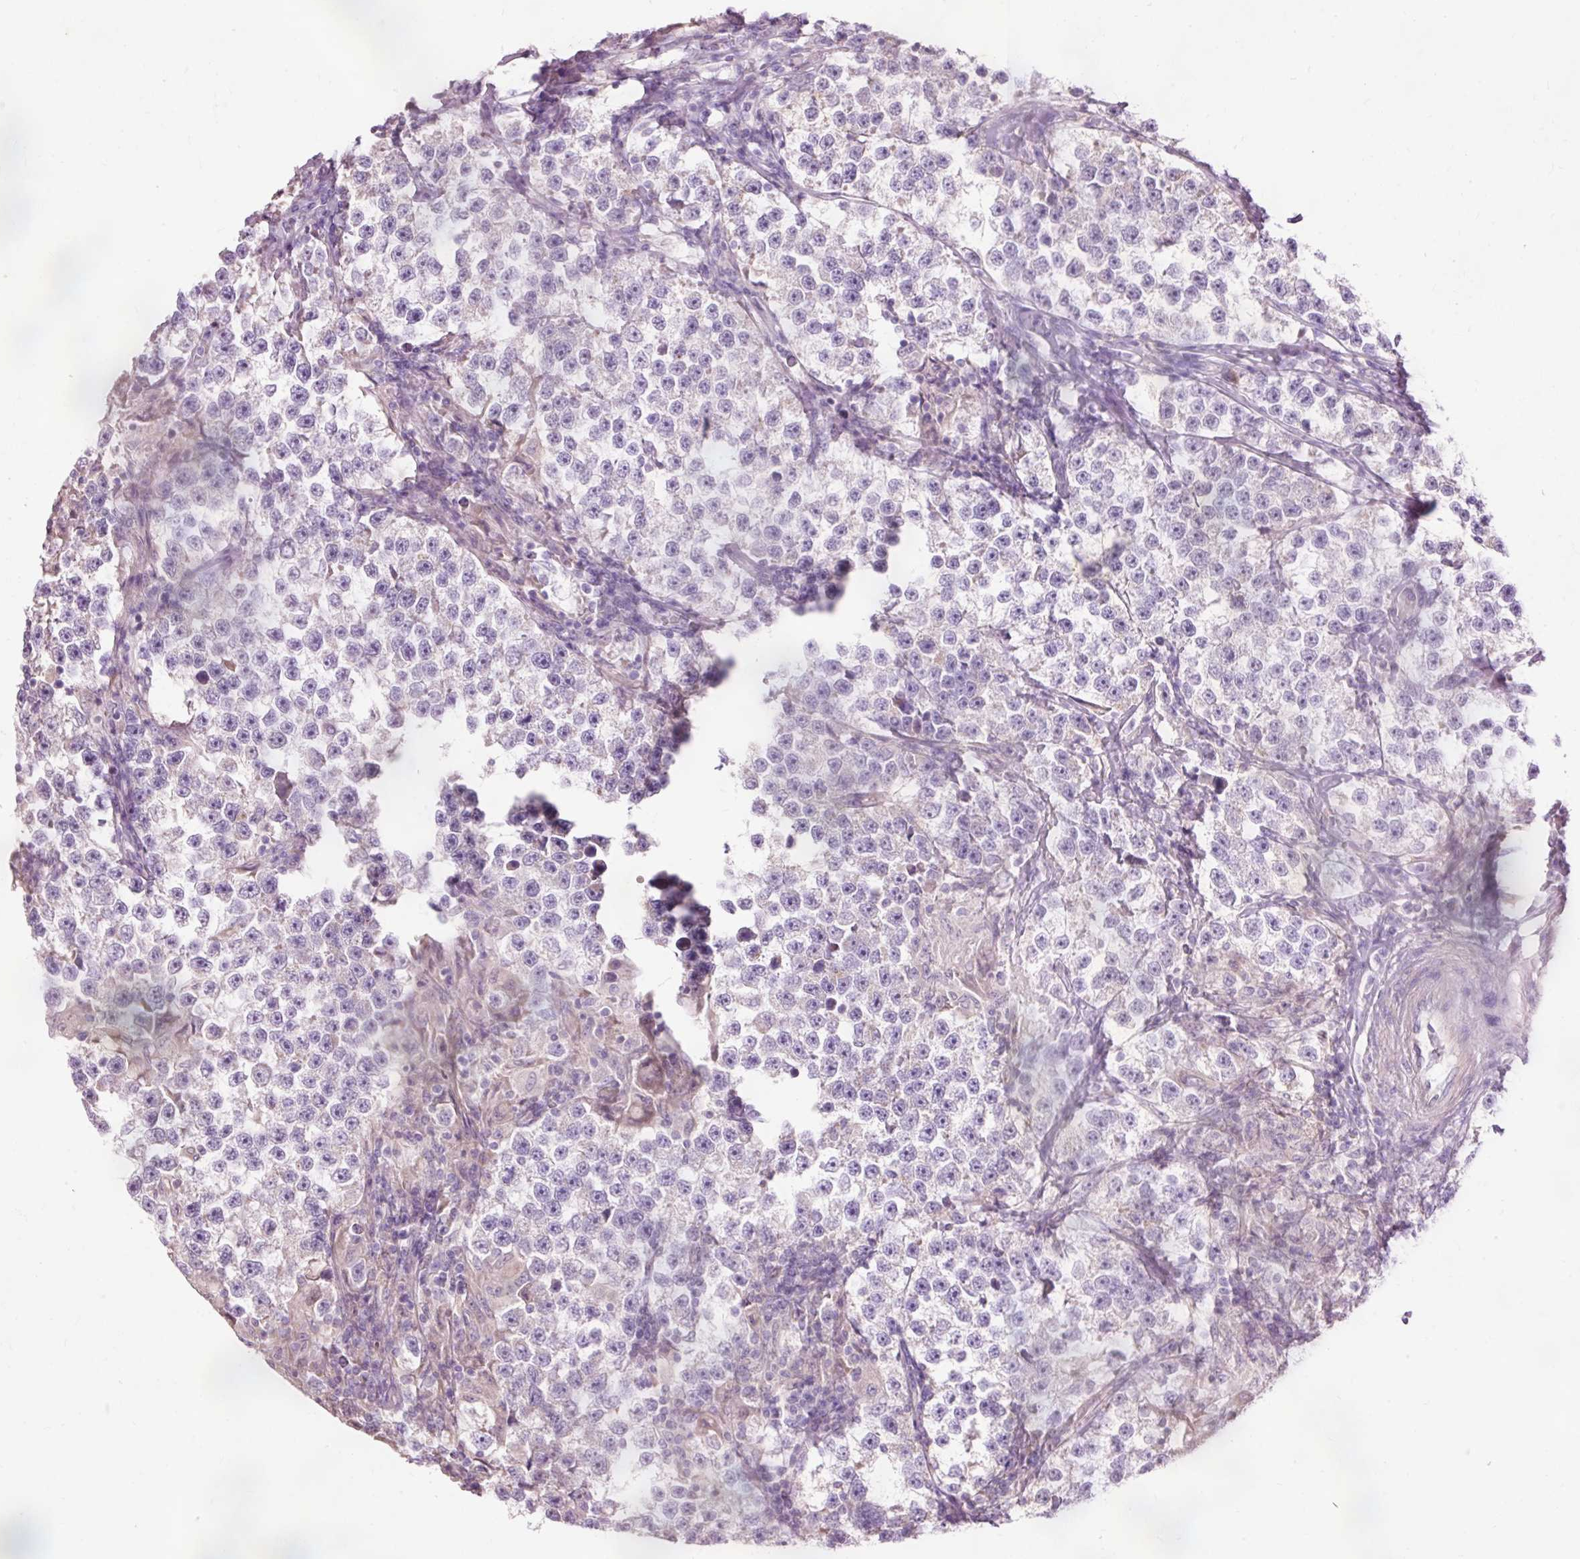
{"staining": {"intensity": "negative", "quantity": "none", "location": "none"}, "tissue": "testis cancer", "cell_type": "Tumor cells", "image_type": "cancer", "snomed": [{"axis": "morphology", "description": "Seminoma, NOS"}, {"axis": "topography", "description": "Testis"}], "caption": "Tumor cells are negative for brown protein staining in testis cancer.", "gene": "PRDX5", "patient": {"sex": "male", "age": 46}}